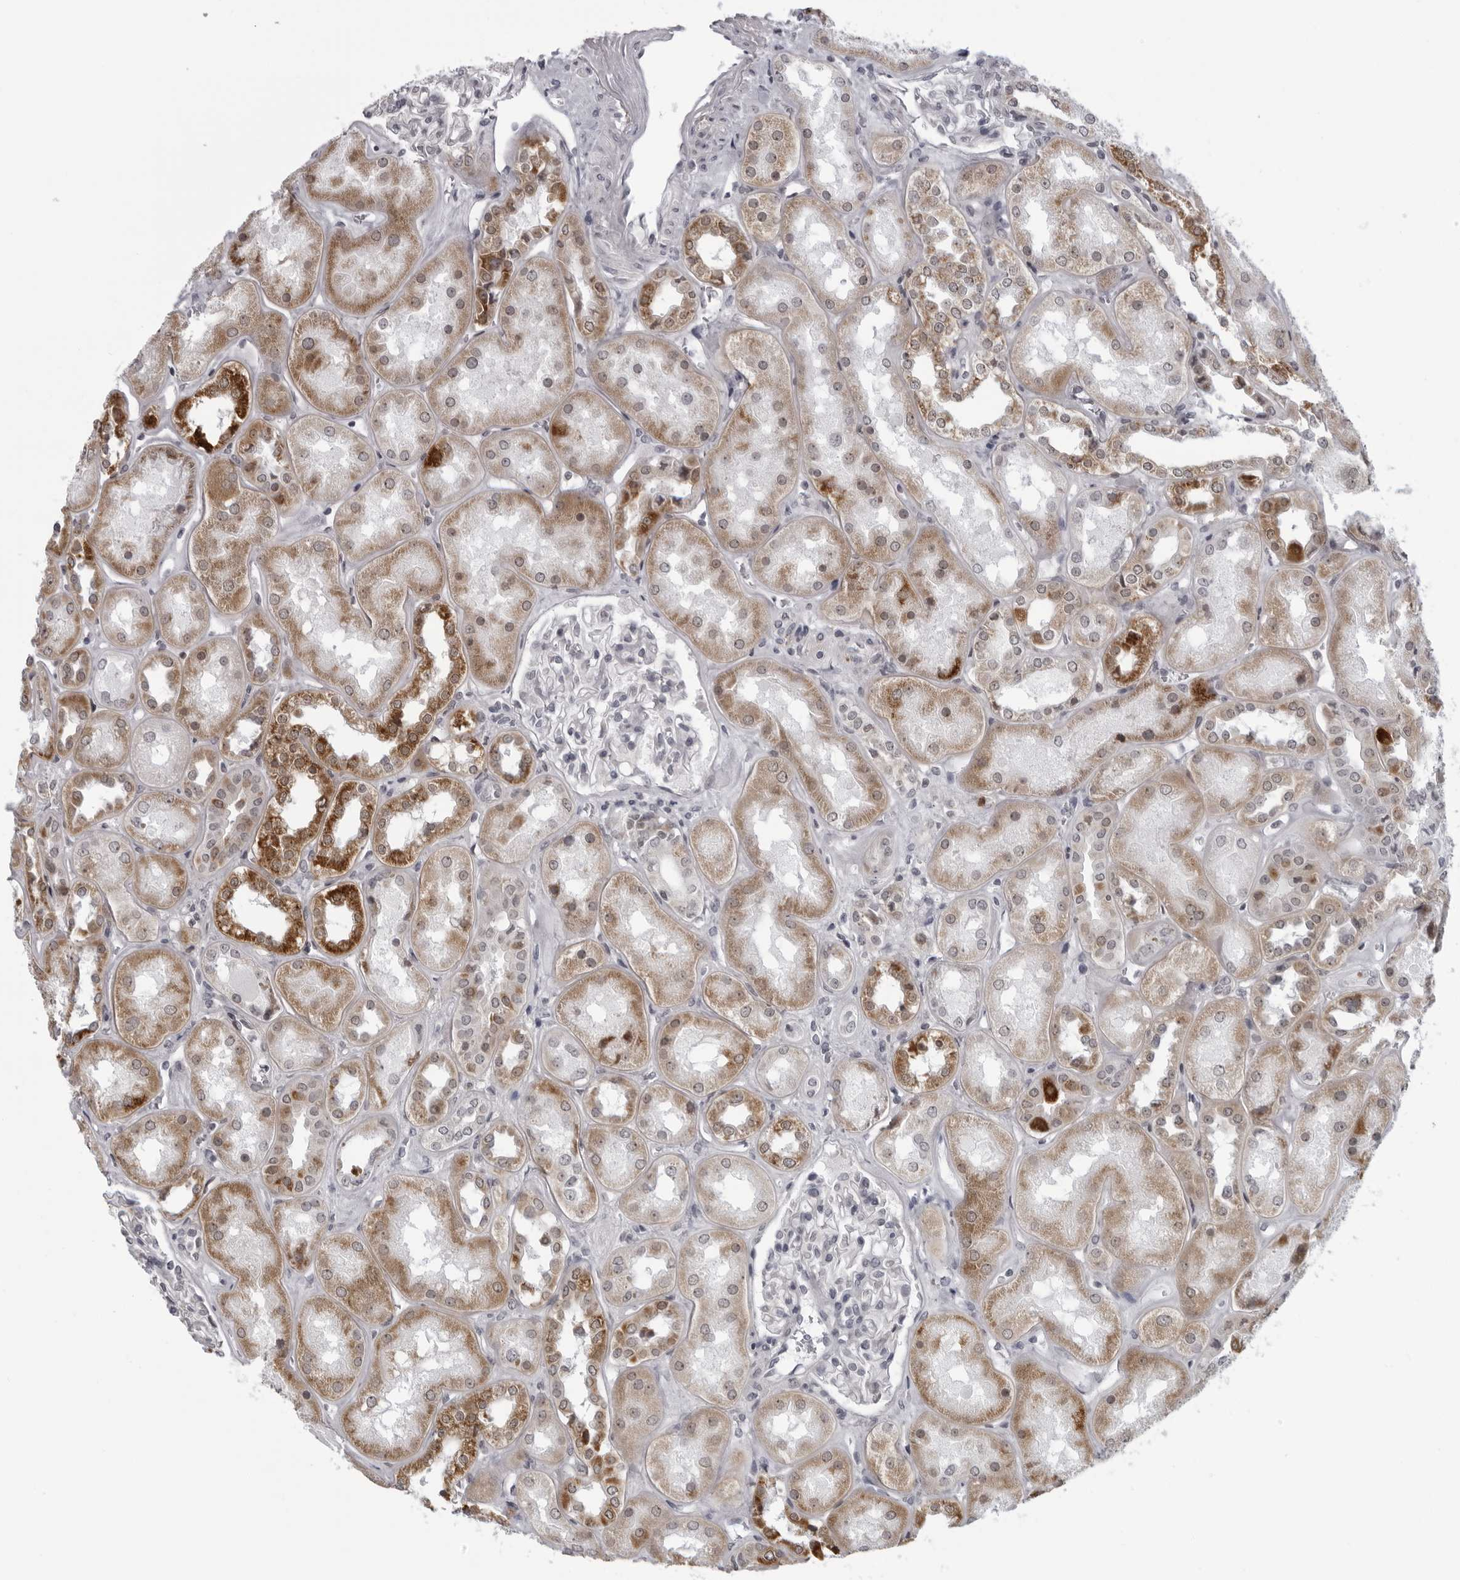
{"staining": {"intensity": "negative", "quantity": "none", "location": "none"}, "tissue": "kidney", "cell_type": "Cells in glomeruli", "image_type": "normal", "snomed": [{"axis": "morphology", "description": "Normal tissue, NOS"}, {"axis": "topography", "description": "Kidney"}], "caption": "Histopathology image shows no significant protein expression in cells in glomeruli of benign kidney.", "gene": "RTCA", "patient": {"sex": "male", "age": 70}}